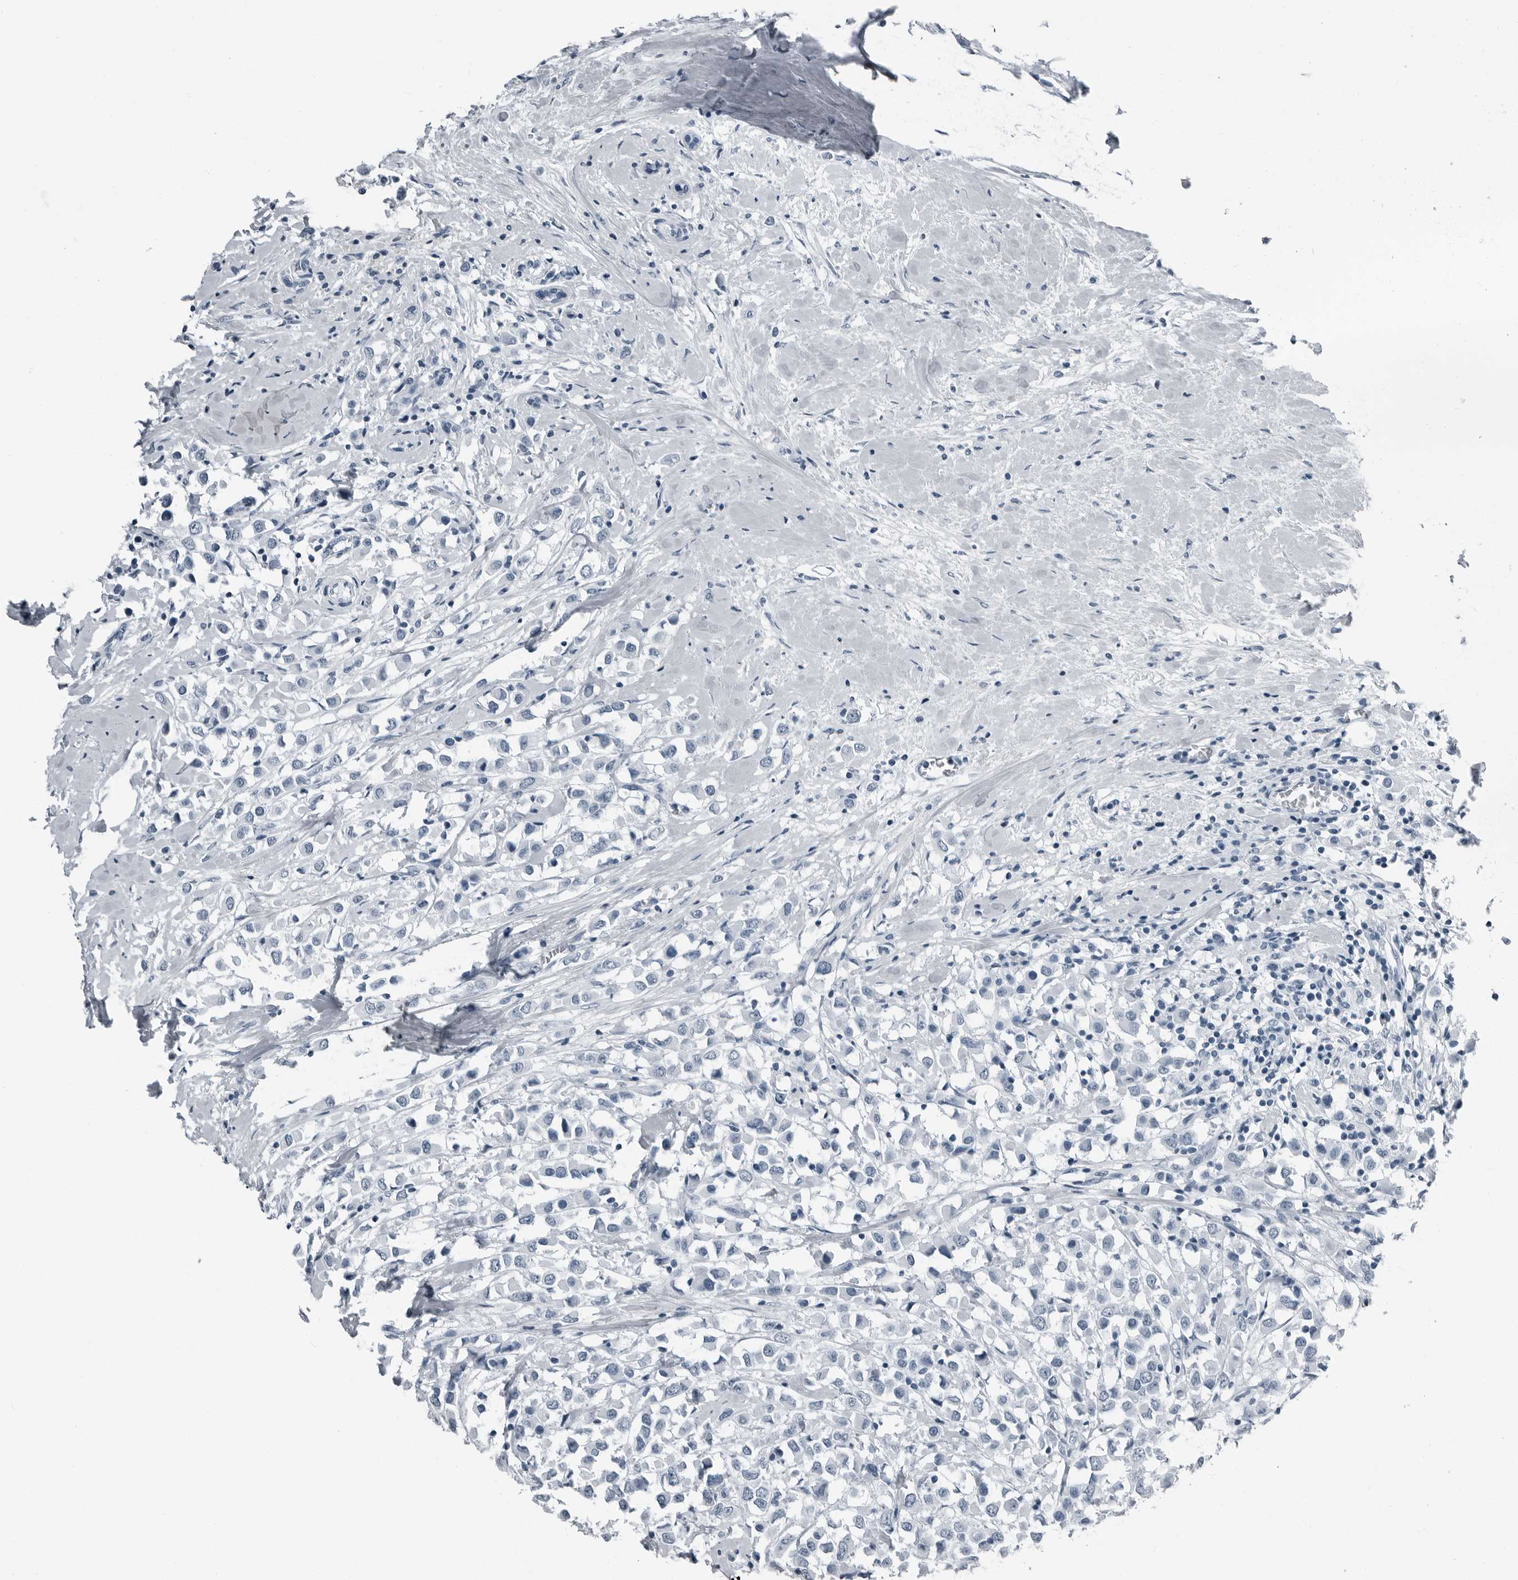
{"staining": {"intensity": "negative", "quantity": "none", "location": "none"}, "tissue": "breast cancer", "cell_type": "Tumor cells", "image_type": "cancer", "snomed": [{"axis": "morphology", "description": "Duct carcinoma"}, {"axis": "topography", "description": "Breast"}], "caption": "Micrograph shows no protein staining in tumor cells of breast cancer (intraductal carcinoma) tissue.", "gene": "PRSS1", "patient": {"sex": "female", "age": 61}}